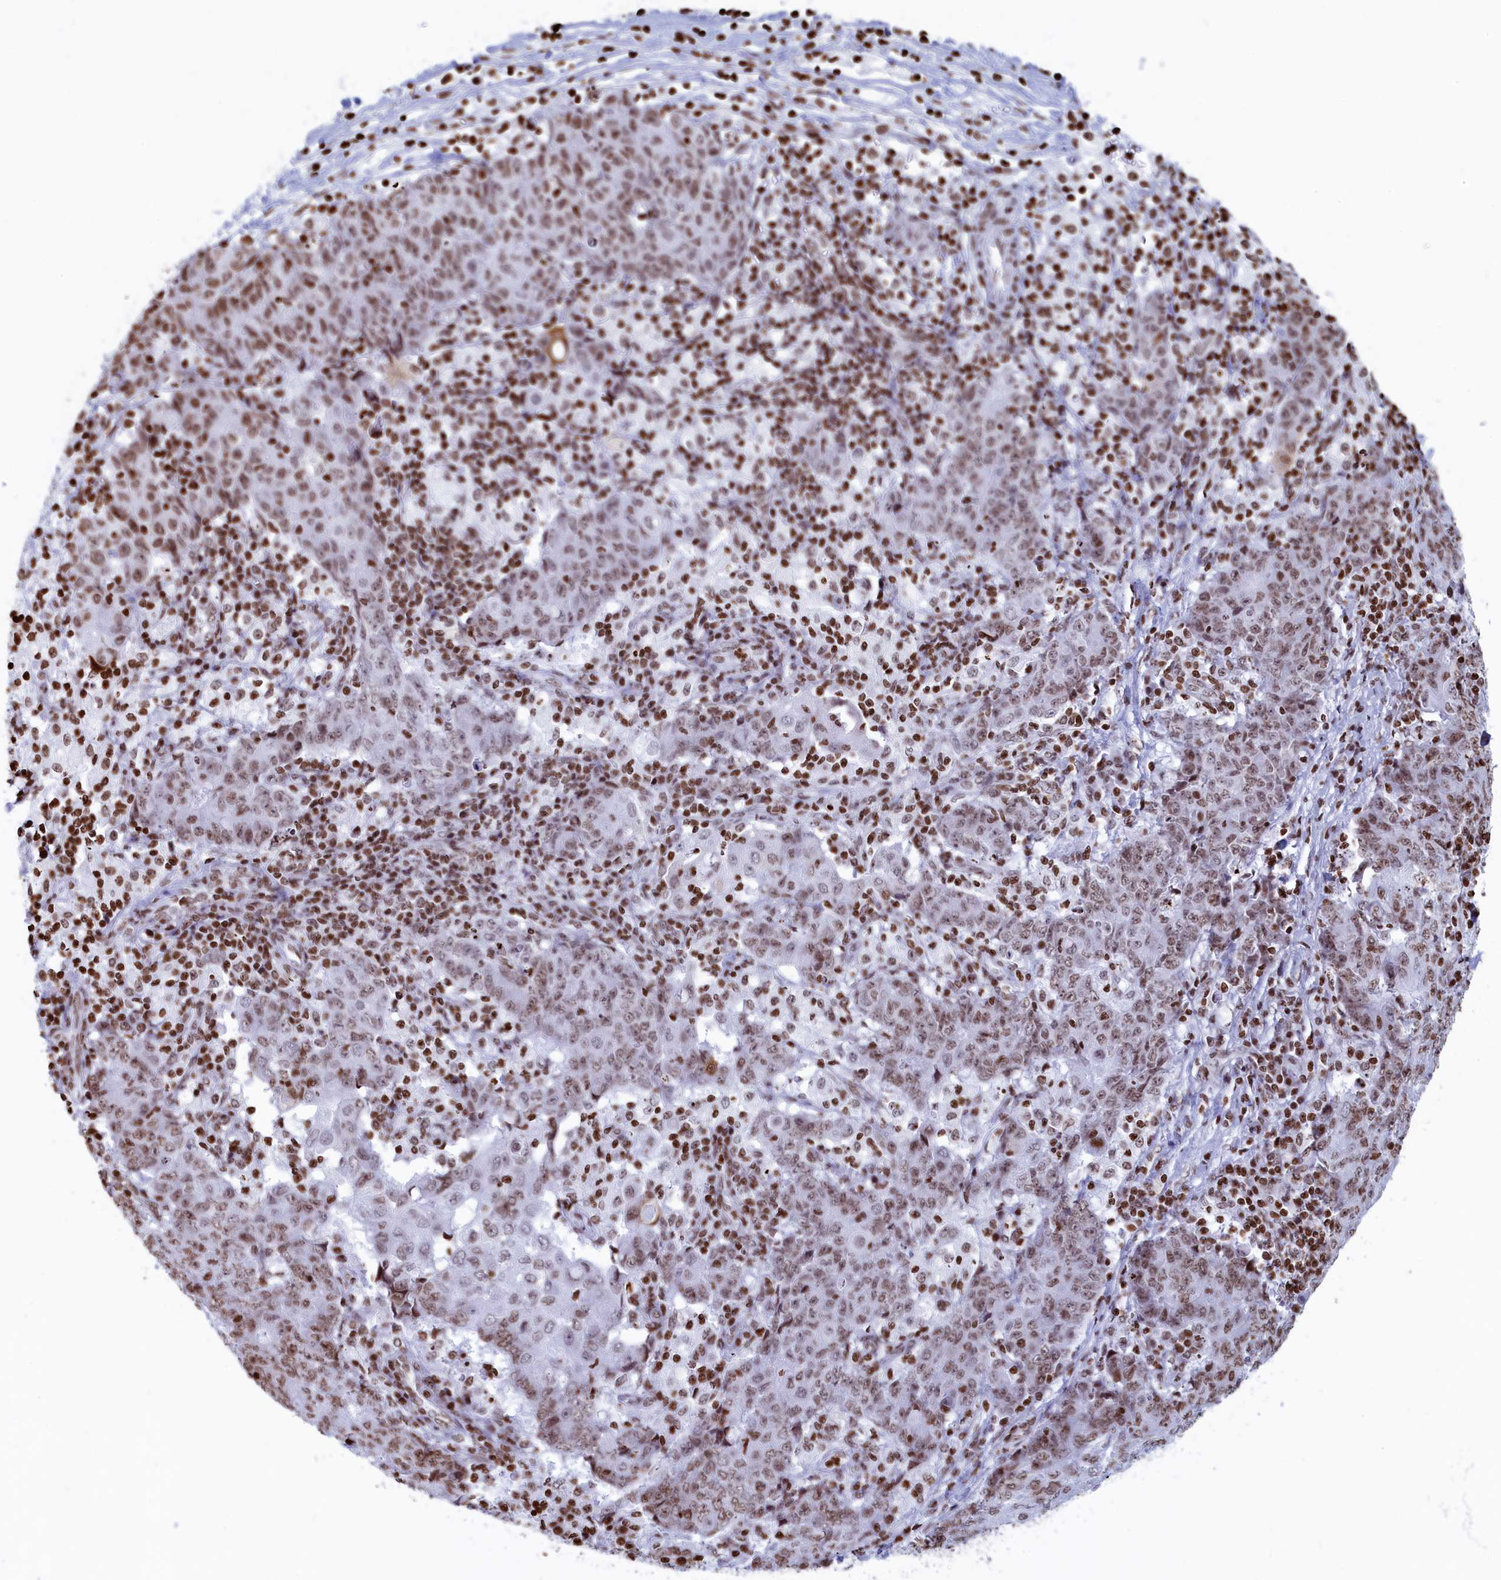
{"staining": {"intensity": "moderate", "quantity": ">75%", "location": "nuclear"}, "tissue": "ovarian cancer", "cell_type": "Tumor cells", "image_type": "cancer", "snomed": [{"axis": "morphology", "description": "Carcinoma, endometroid"}, {"axis": "topography", "description": "Ovary"}], "caption": "DAB (3,3'-diaminobenzidine) immunohistochemical staining of human ovarian cancer (endometroid carcinoma) displays moderate nuclear protein expression in approximately >75% of tumor cells. (DAB = brown stain, brightfield microscopy at high magnification).", "gene": "APOBEC3A", "patient": {"sex": "female", "age": 42}}